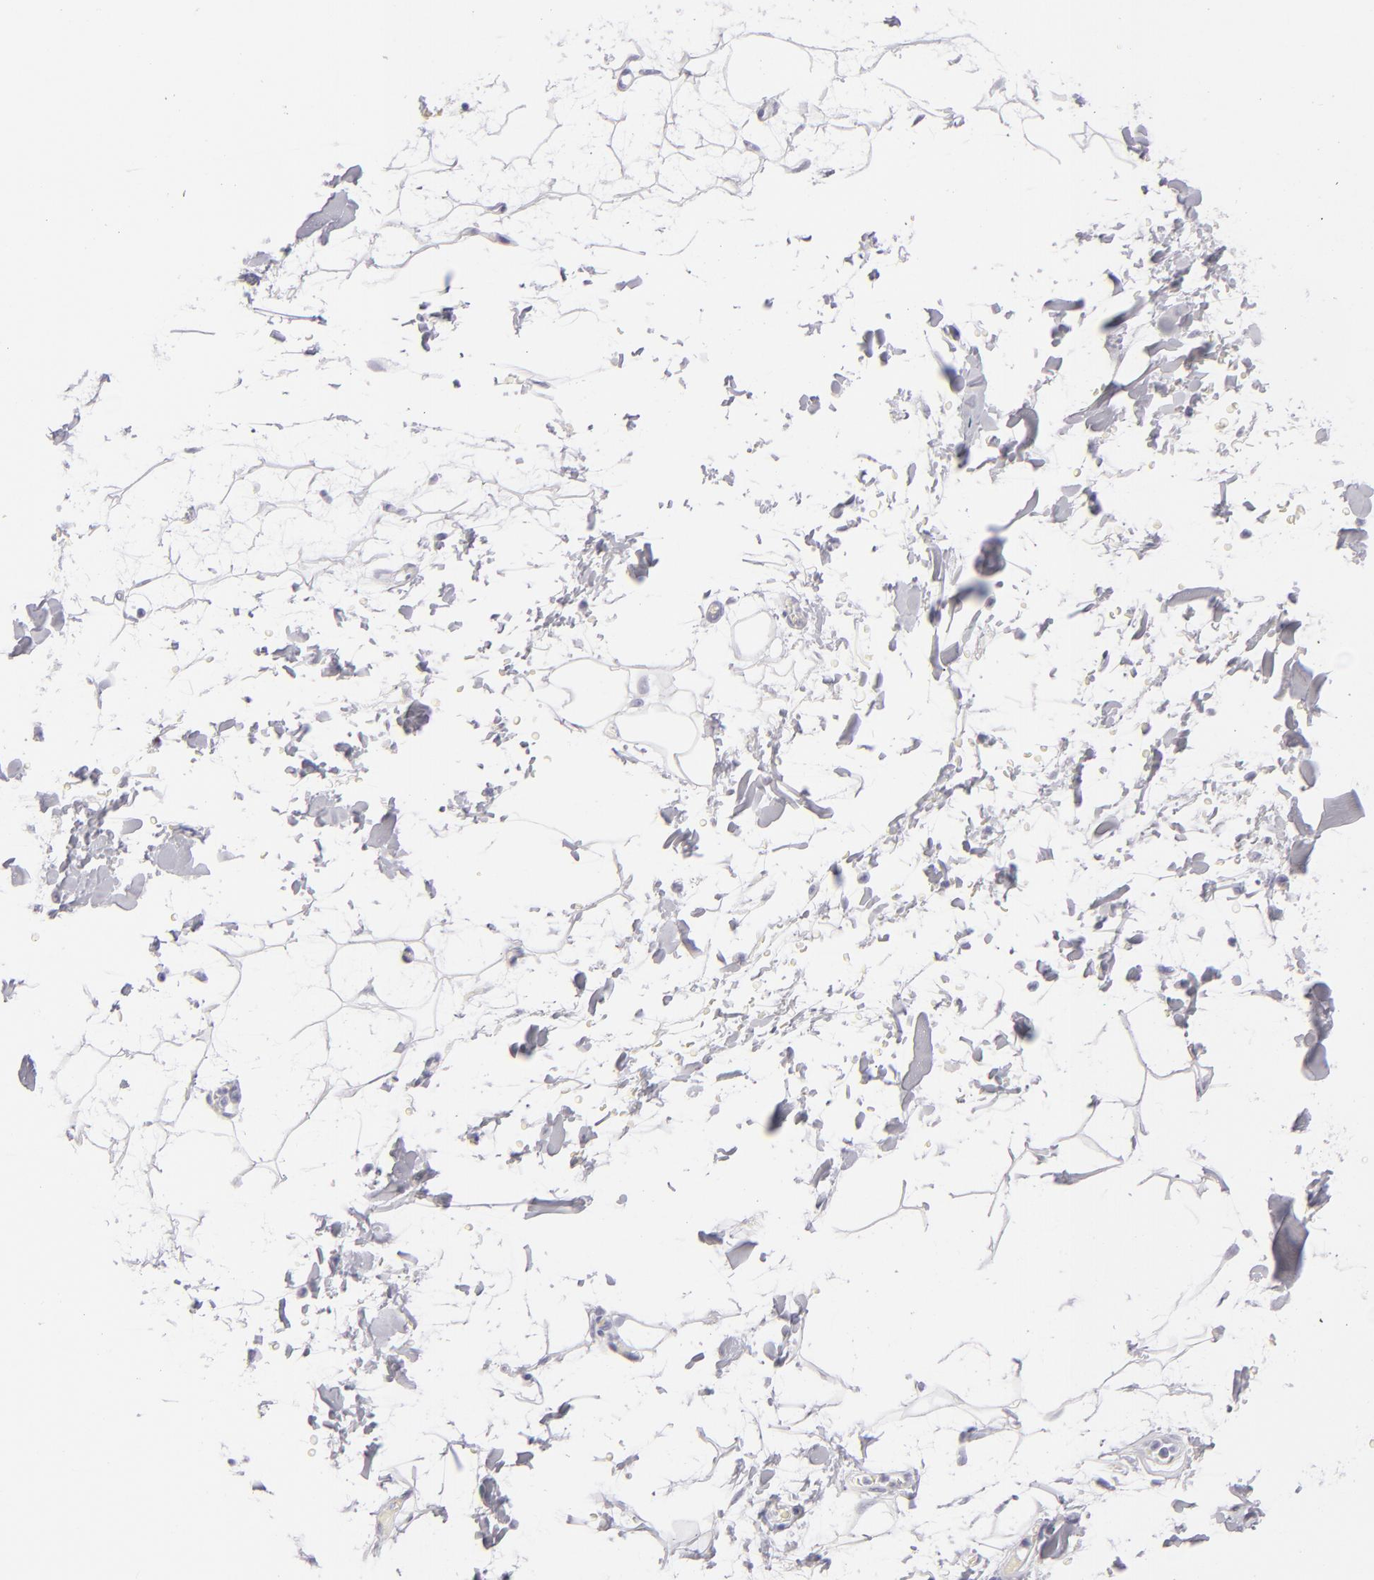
{"staining": {"intensity": "negative", "quantity": "none", "location": "none"}, "tissue": "adipose tissue", "cell_type": "Adipocytes", "image_type": "normal", "snomed": [{"axis": "morphology", "description": "Normal tissue, NOS"}, {"axis": "topography", "description": "Soft tissue"}], "caption": "Adipocytes are negative for protein expression in unremarkable human adipose tissue. (Brightfield microscopy of DAB immunohistochemistry (IHC) at high magnification).", "gene": "VIL1", "patient": {"sex": "male", "age": 72}}